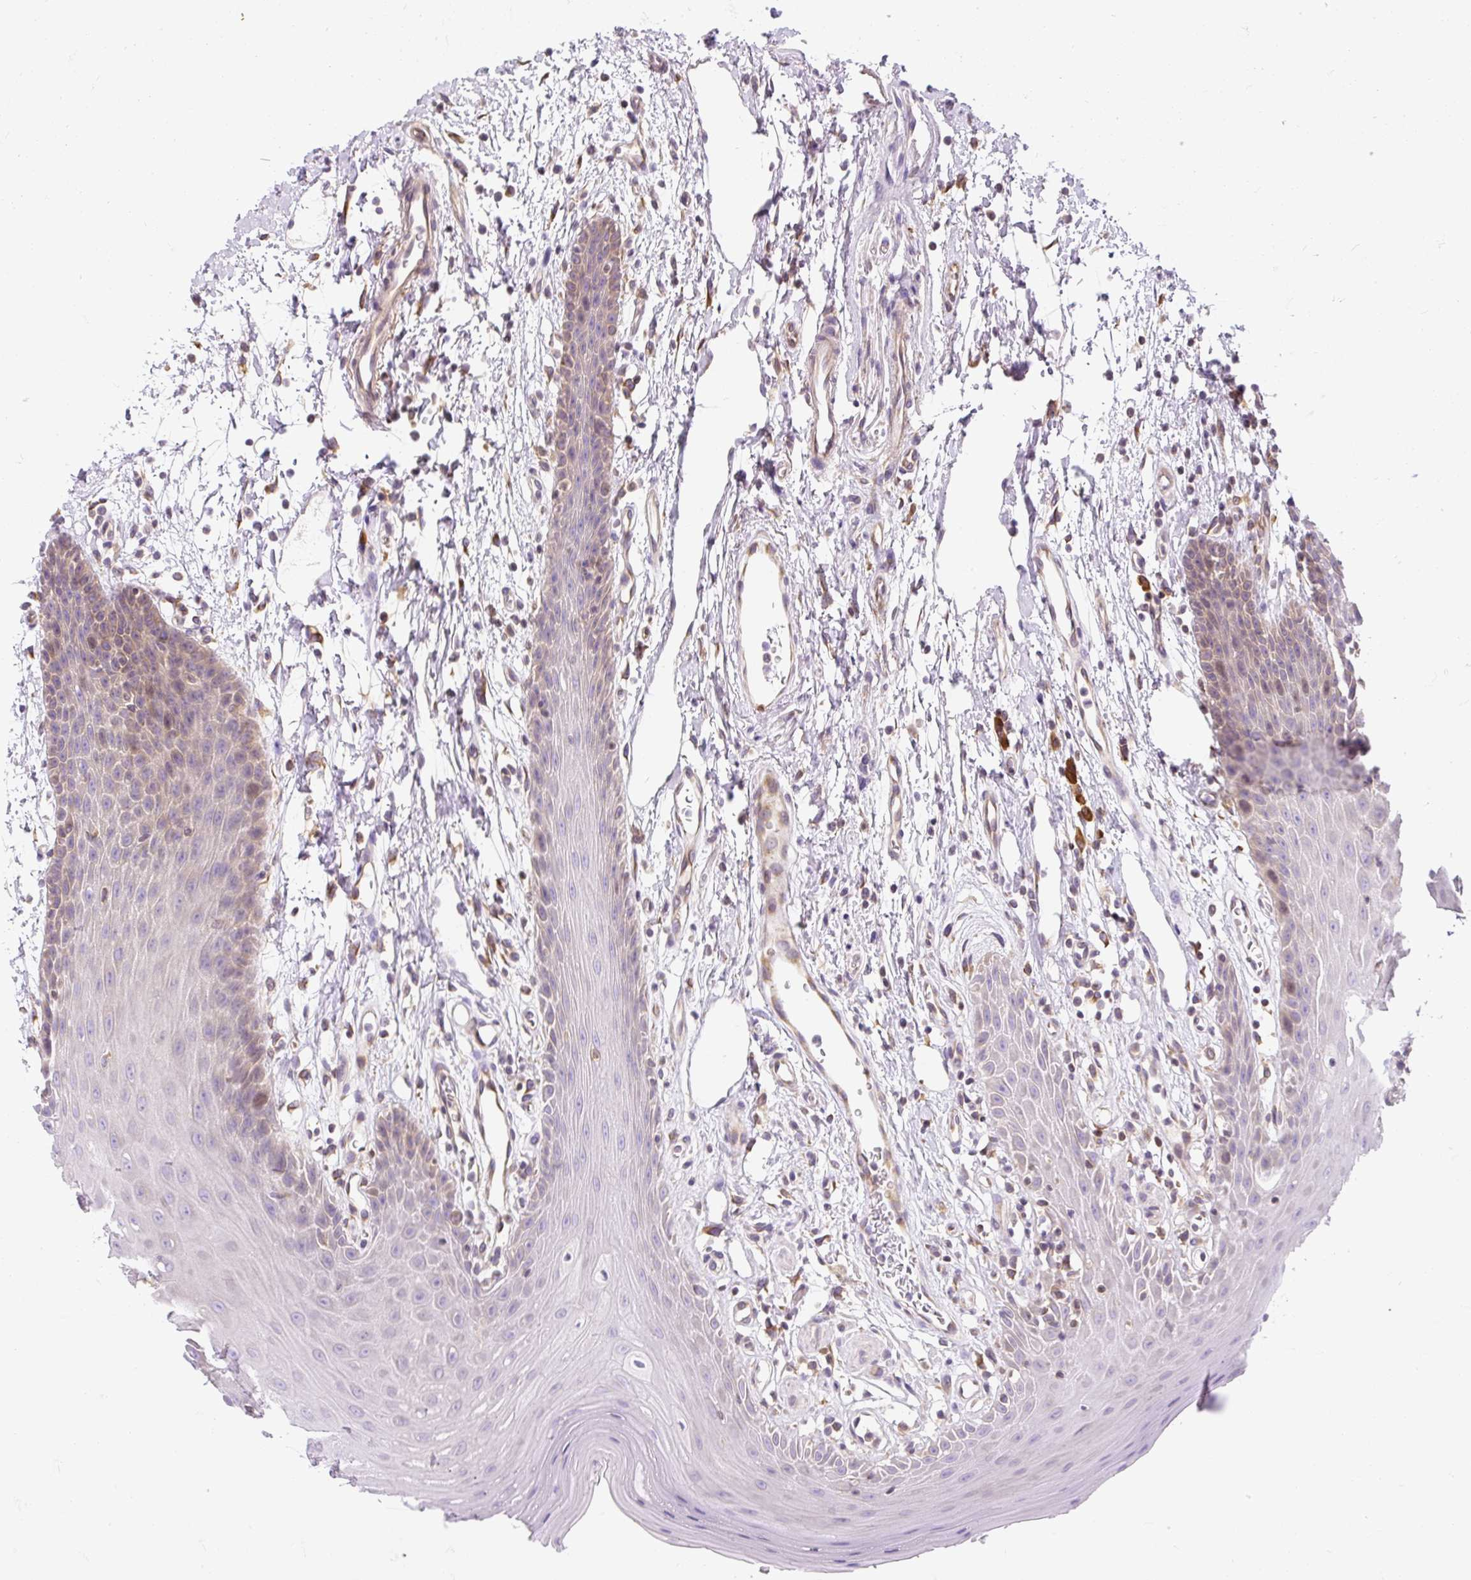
{"staining": {"intensity": "weak", "quantity": "25%-75%", "location": "cytoplasmic/membranous,nuclear"}, "tissue": "oral mucosa", "cell_type": "Squamous epithelial cells", "image_type": "normal", "snomed": [{"axis": "morphology", "description": "Normal tissue, NOS"}, {"axis": "topography", "description": "Oral tissue"}, {"axis": "topography", "description": "Tounge, NOS"}], "caption": "This is a micrograph of IHC staining of normal oral mucosa, which shows weak expression in the cytoplasmic/membranous,nuclear of squamous epithelial cells.", "gene": "CYP20A1", "patient": {"sex": "female", "age": 59}}